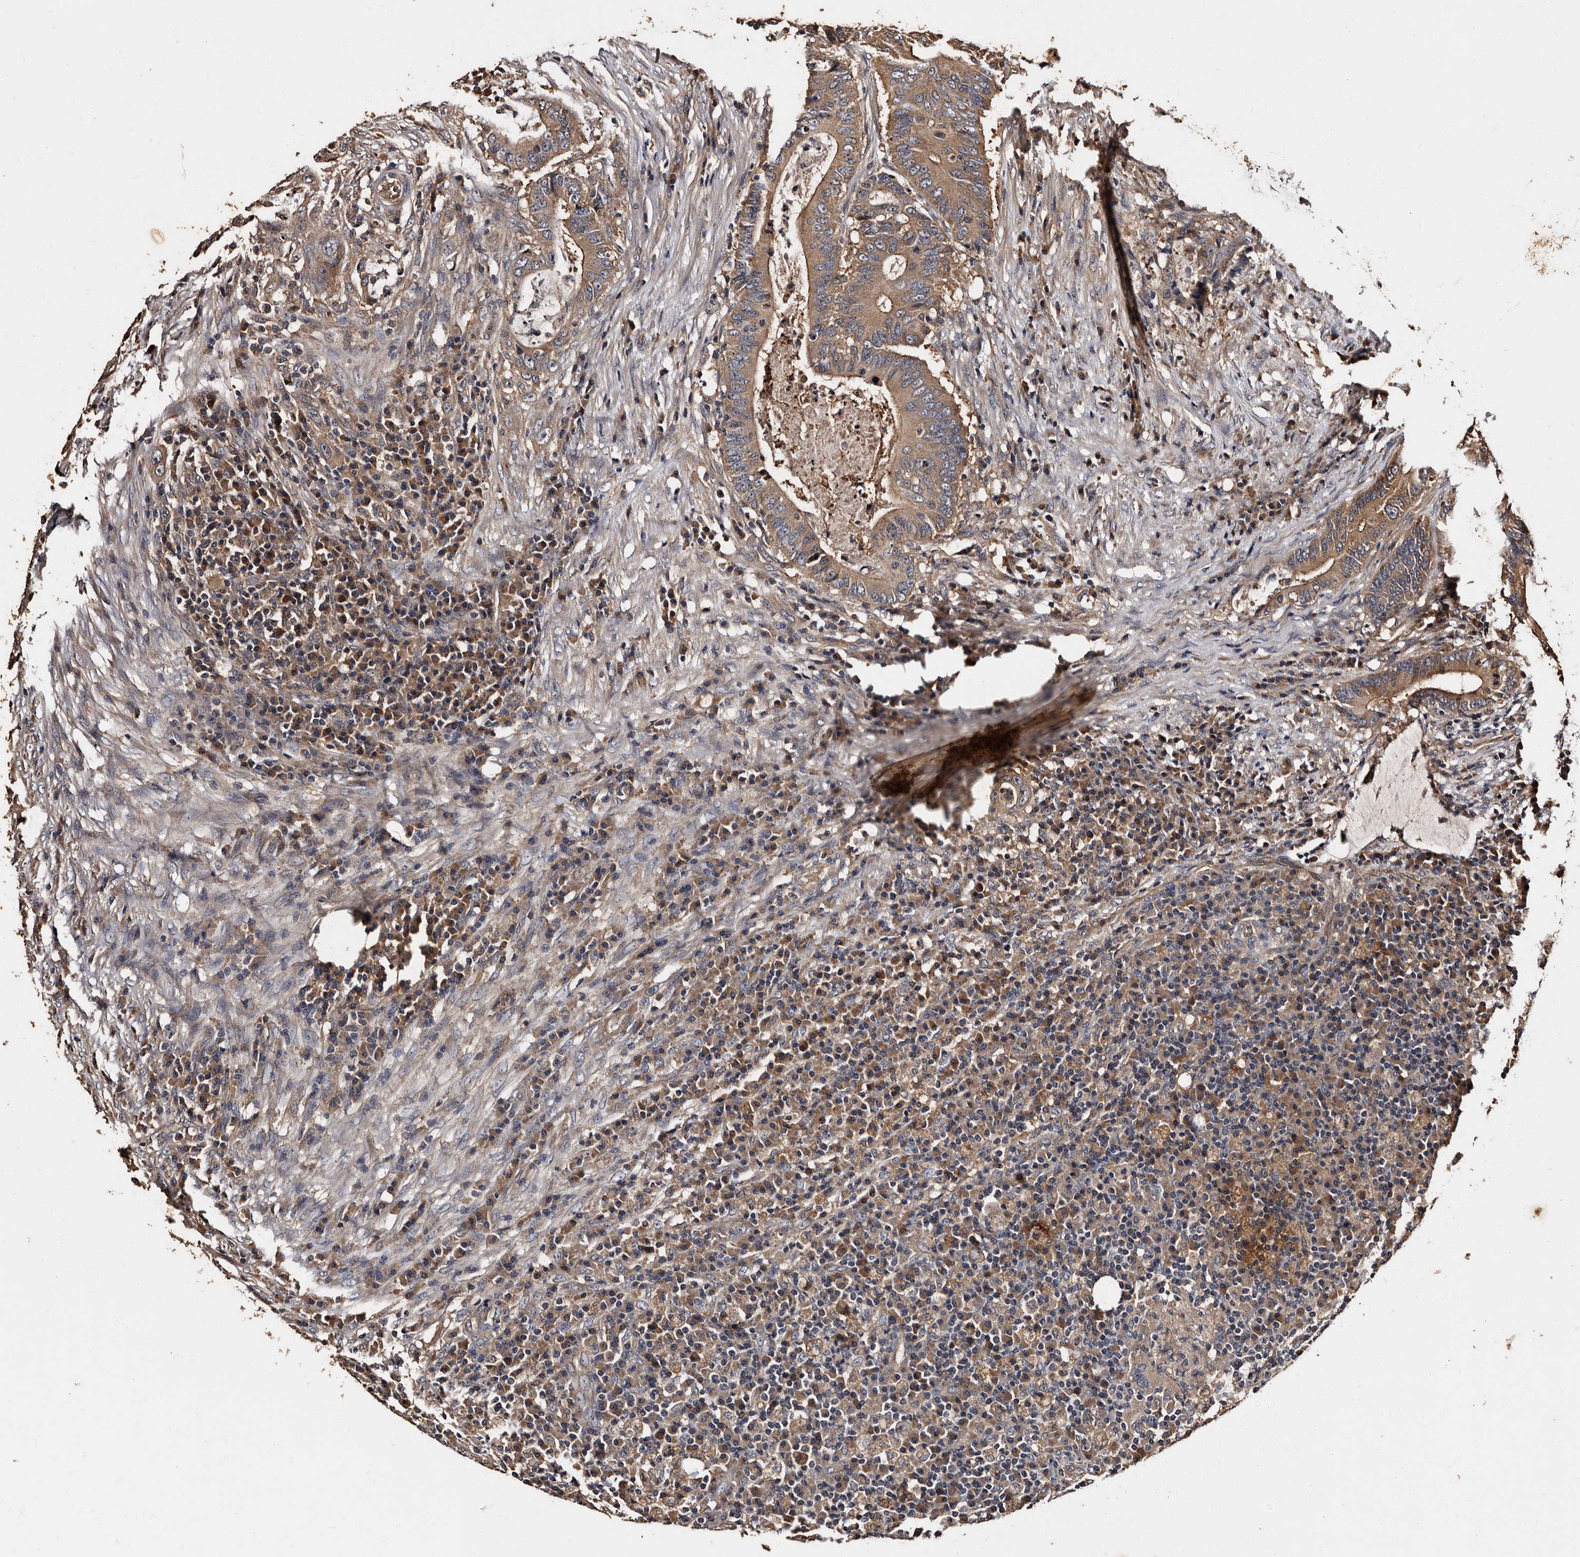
{"staining": {"intensity": "moderate", "quantity": ">75%", "location": "cytoplasmic/membranous"}, "tissue": "colorectal cancer", "cell_type": "Tumor cells", "image_type": "cancer", "snomed": [{"axis": "morphology", "description": "Adenocarcinoma, NOS"}, {"axis": "topography", "description": "Colon"}], "caption": "Brown immunohistochemical staining in human colorectal adenocarcinoma reveals moderate cytoplasmic/membranous positivity in about >75% of tumor cells.", "gene": "ADCK5", "patient": {"sex": "male", "age": 83}}